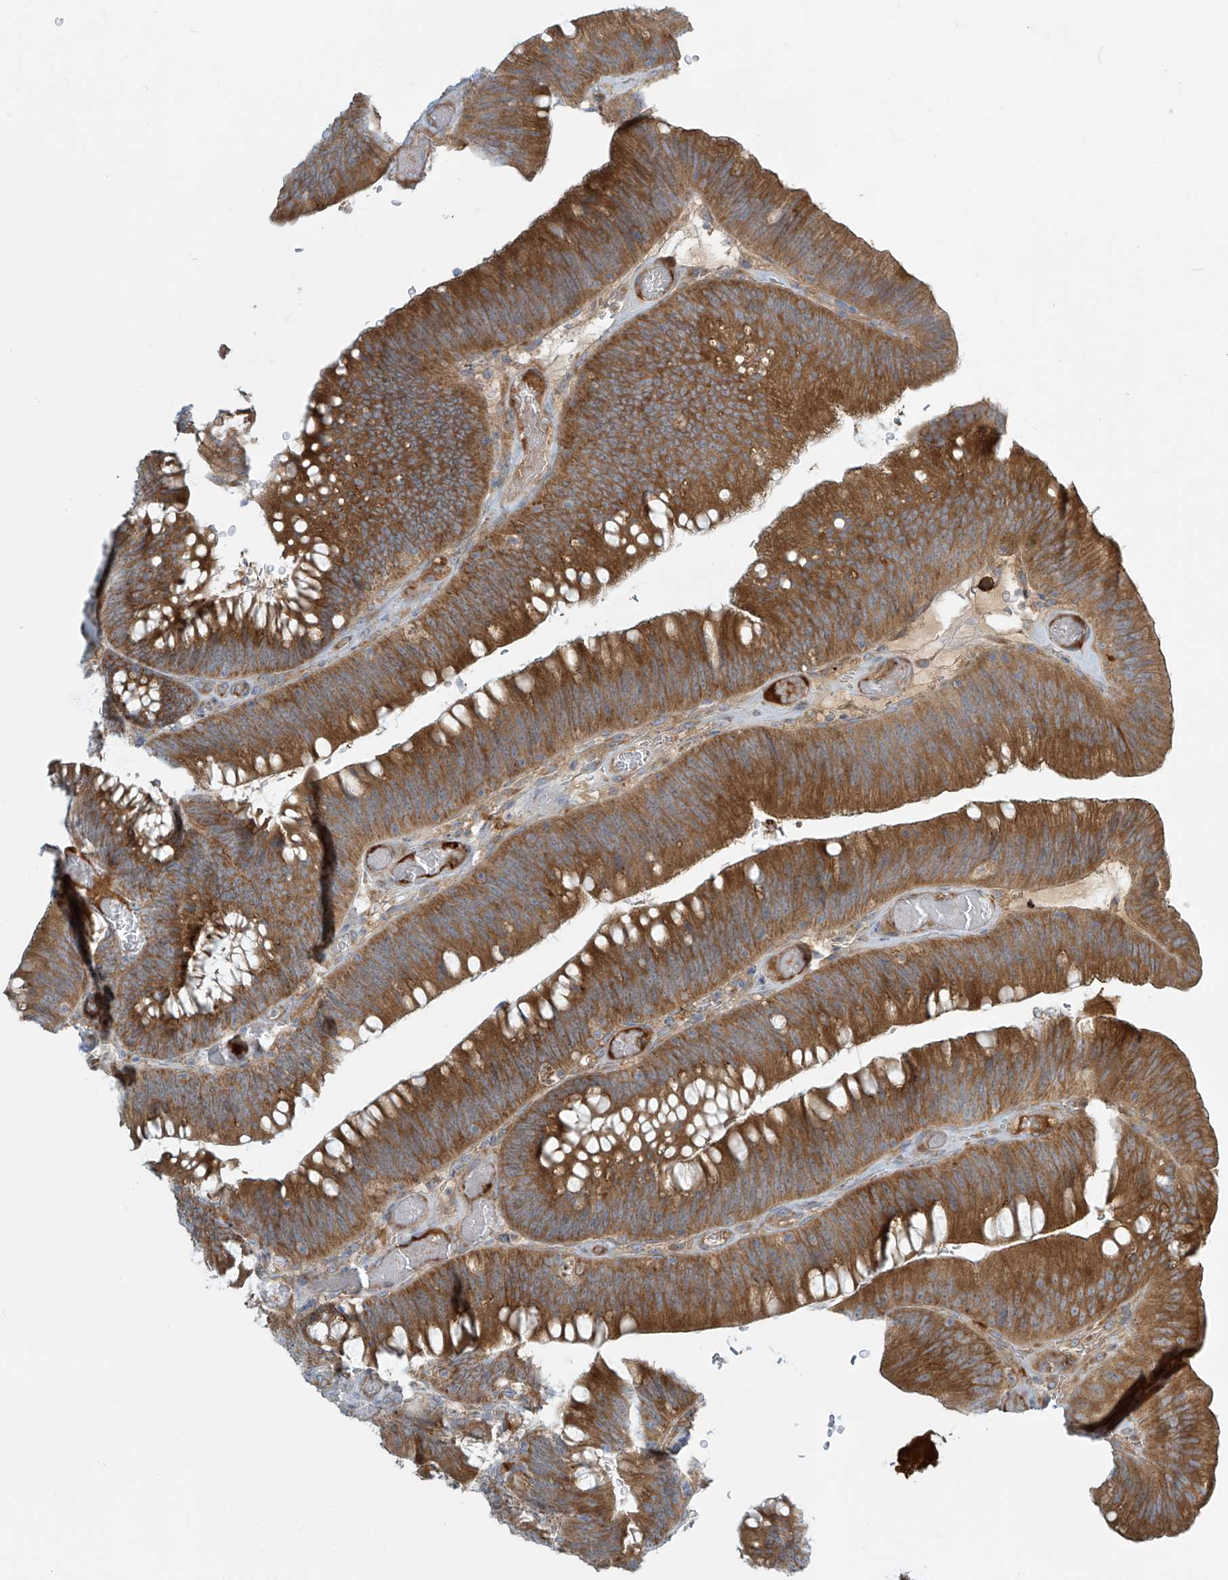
{"staining": {"intensity": "moderate", "quantity": ">75%", "location": "cytoplasmic/membranous"}, "tissue": "colorectal cancer", "cell_type": "Tumor cells", "image_type": "cancer", "snomed": [{"axis": "morphology", "description": "Normal tissue, NOS"}, {"axis": "topography", "description": "Colon"}], "caption": "The image displays immunohistochemical staining of colorectal cancer. There is moderate cytoplasmic/membranous staining is present in about >75% of tumor cells.", "gene": "LZTS3", "patient": {"sex": "female", "age": 82}}